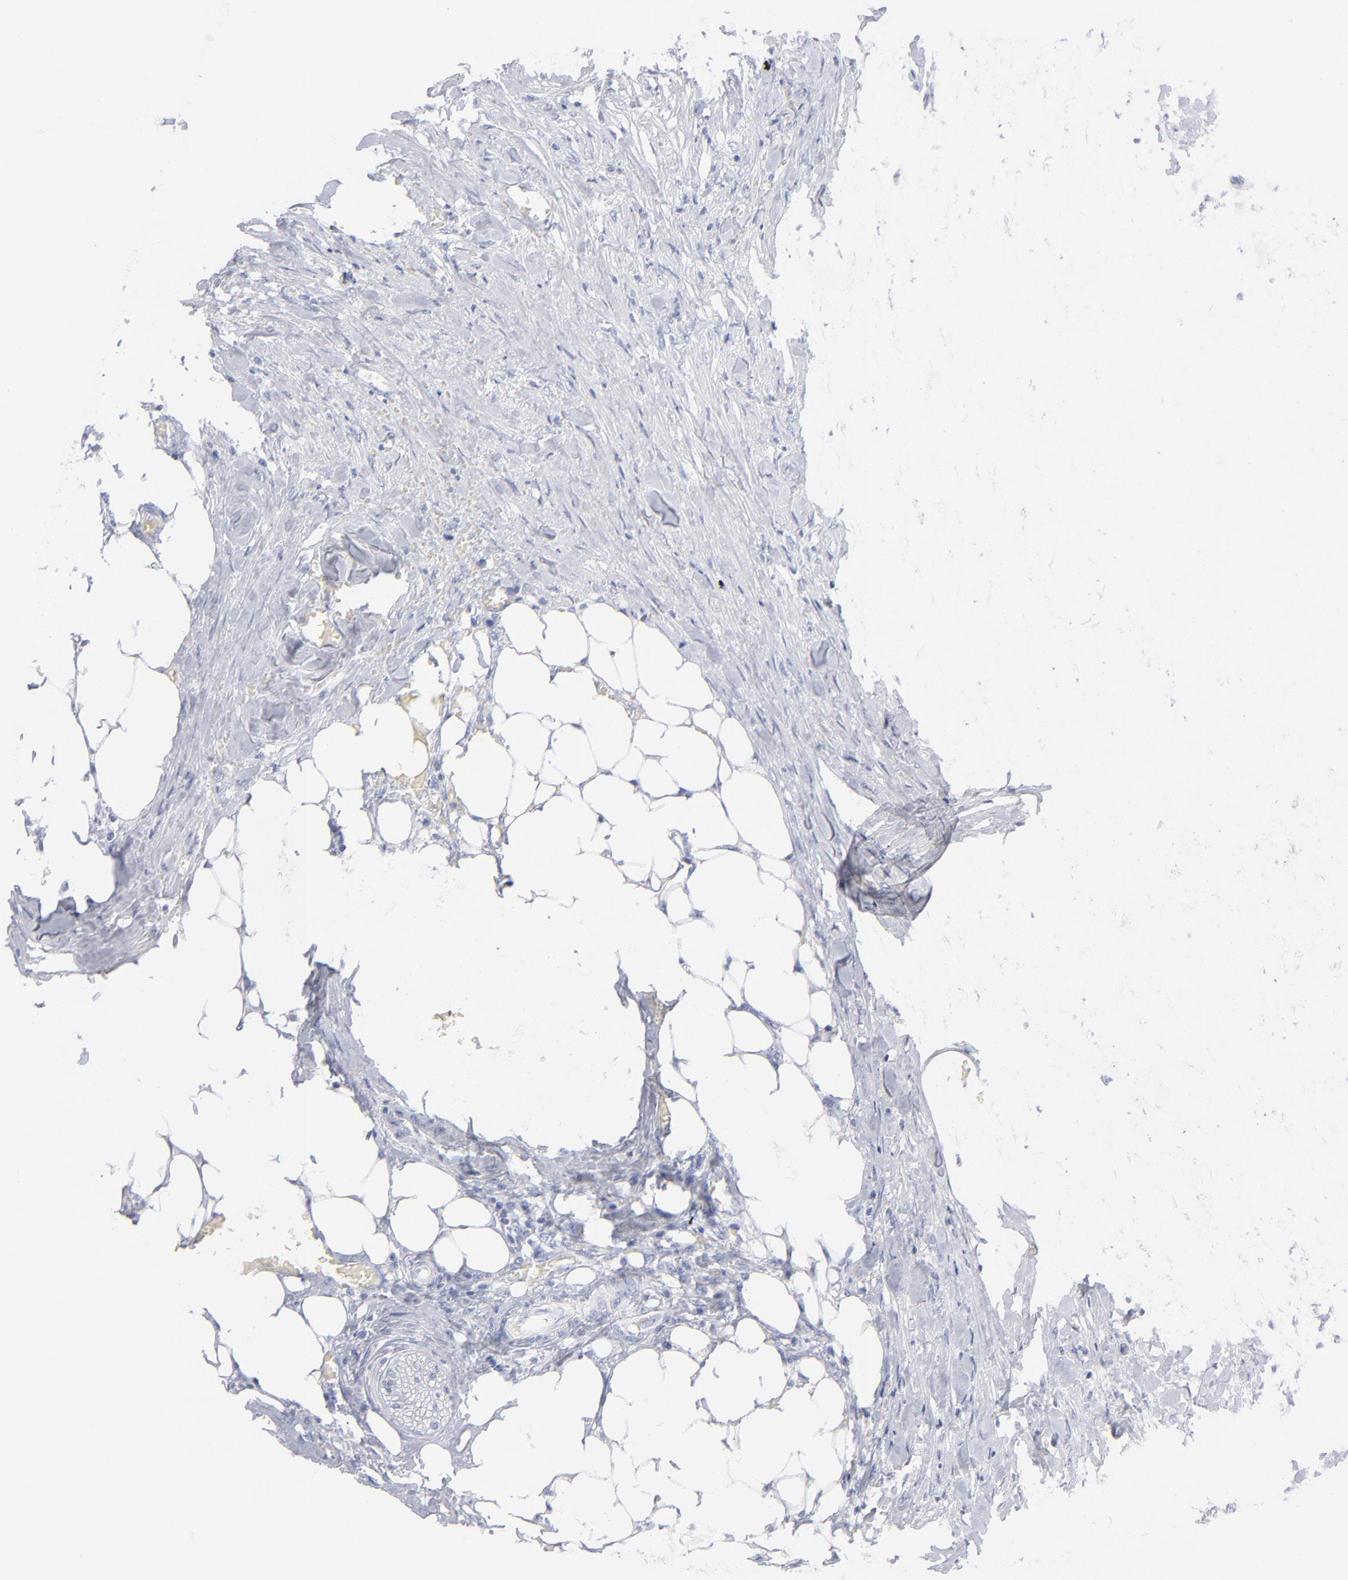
{"staining": {"intensity": "negative", "quantity": "none", "location": "none"}, "tissue": "colorectal cancer", "cell_type": "Tumor cells", "image_type": "cancer", "snomed": [{"axis": "morphology", "description": "Normal tissue, NOS"}, {"axis": "morphology", "description": "Adenocarcinoma, NOS"}, {"axis": "topography", "description": "Rectum"}, {"axis": "topography", "description": "Peripheral nerve tissue"}], "caption": "Adenocarcinoma (colorectal) was stained to show a protein in brown. There is no significant staining in tumor cells.", "gene": "ARG1", "patient": {"sex": "female", "age": 77}}